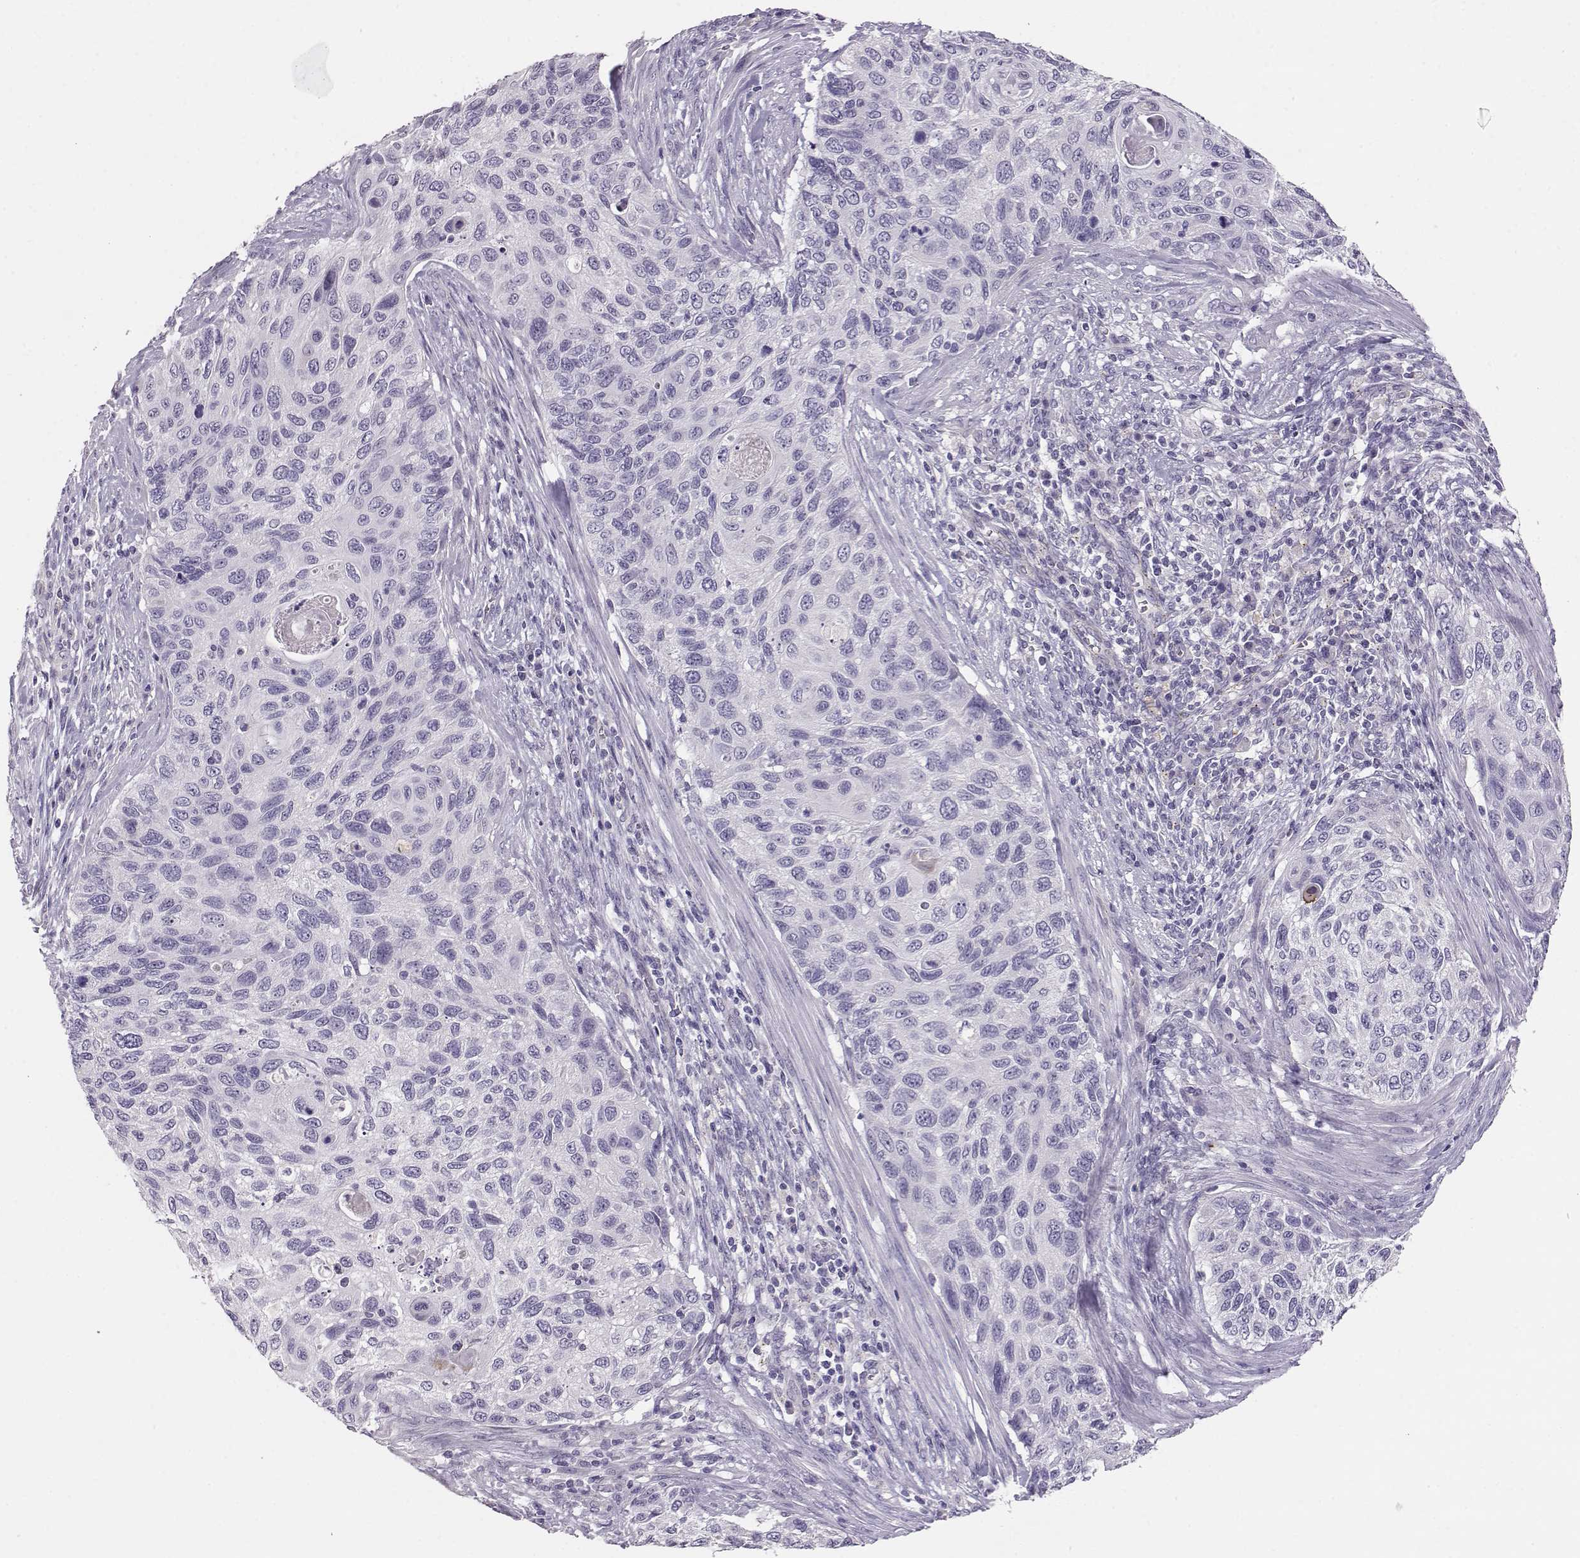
{"staining": {"intensity": "negative", "quantity": "none", "location": "none"}, "tissue": "cervical cancer", "cell_type": "Tumor cells", "image_type": "cancer", "snomed": [{"axis": "morphology", "description": "Squamous cell carcinoma, NOS"}, {"axis": "topography", "description": "Cervix"}], "caption": "Tumor cells show no significant protein expression in squamous cell carcinoma (cervical).", "gene": "ENDOU", "patient": {"sex": "female", "age": 70}}